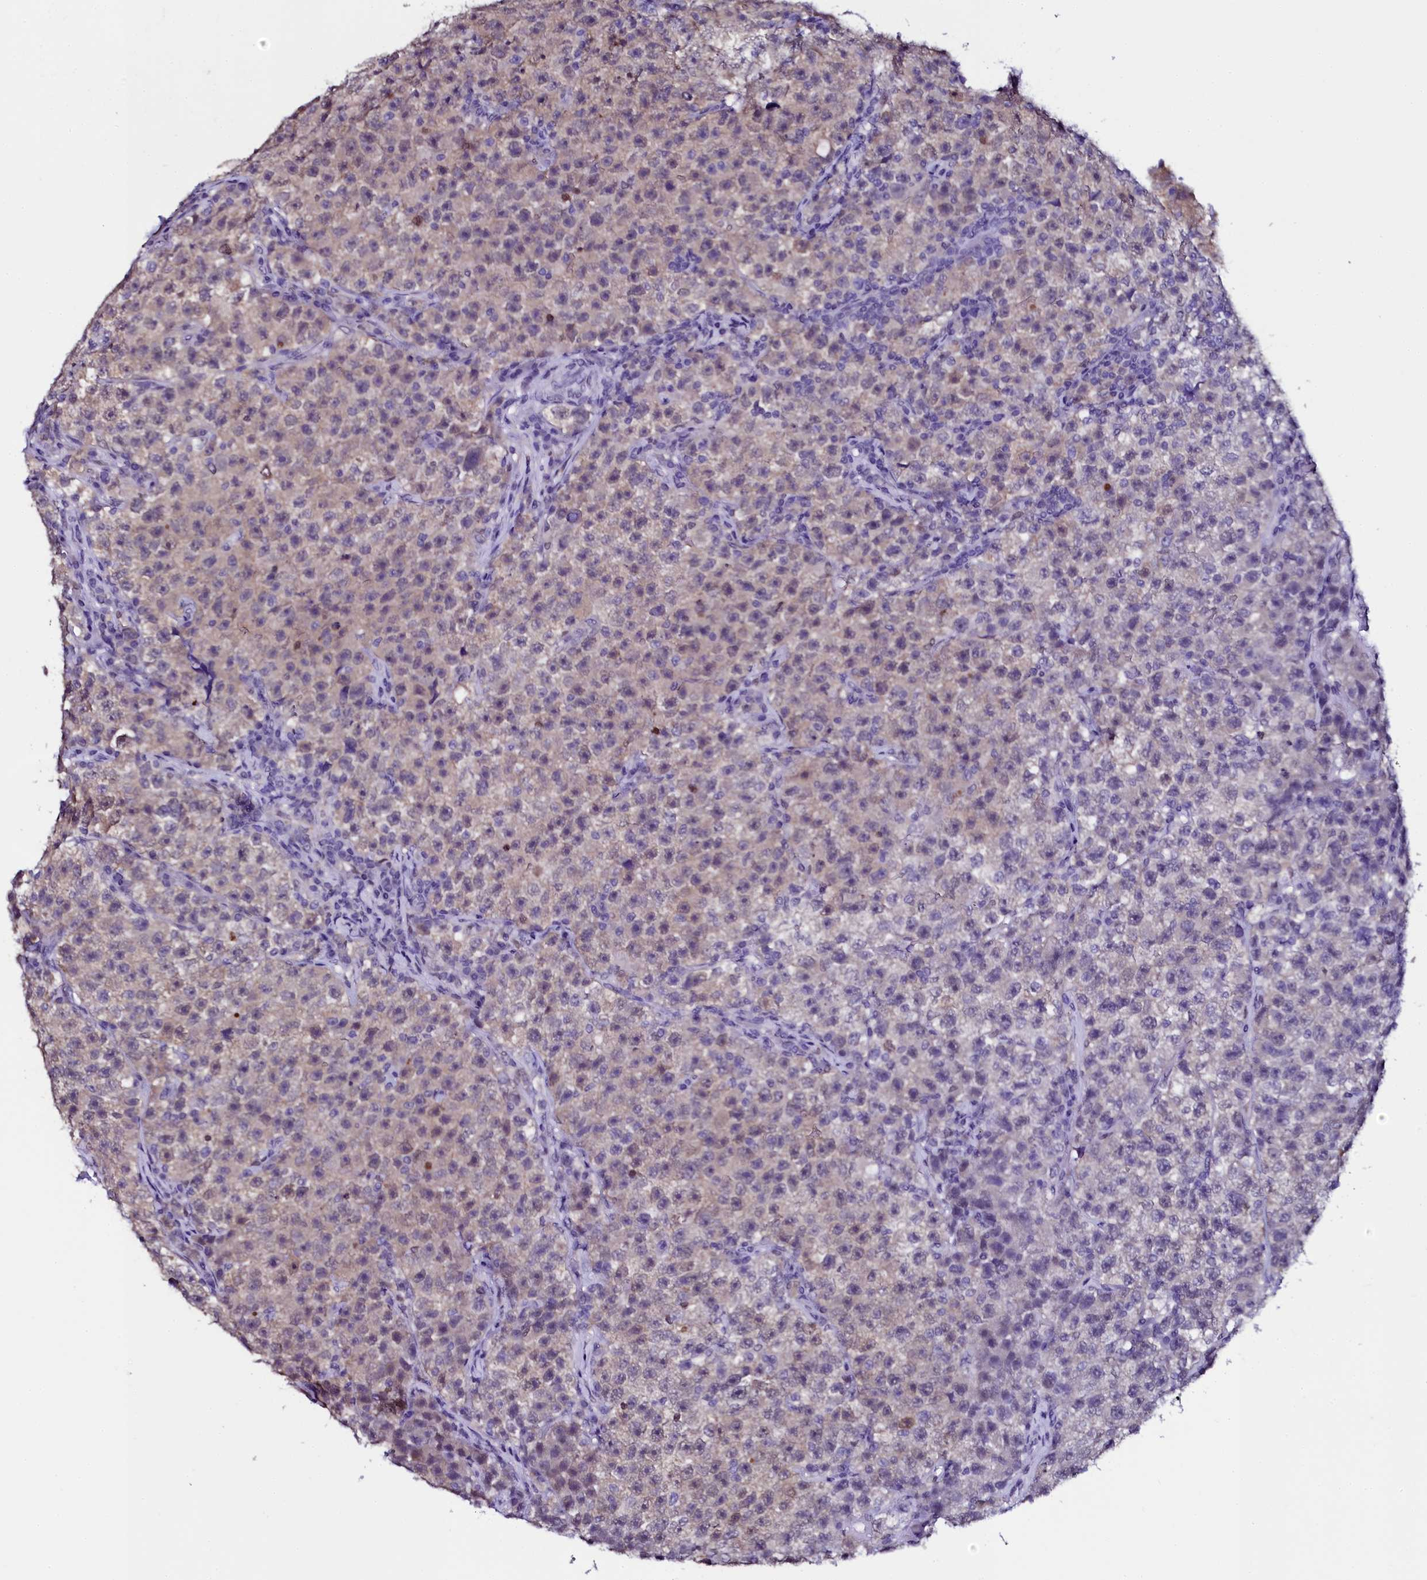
{"staining": {"intensity": "weak", "quantity": "25%-75%", "location": "cytoplasmic/membranous"}, "tissue": "testis cancer", "cell_type": "Tumor cells", "image_type": "cancer", "snomed": [{"axis": "morphology", "description": "Seminoma, NOS"}, {"axis": "topography", "description": "Testis"}], "caption": "High-power microscopy captured an IHC micrograph of seminoma (testis), revealing weak cytoplasmic/membranous expression in about 25%-75% of tumor cells. Nuclei are stained in blue.", "gene": "SORD", "patient": {"sex": "male", "age": 22}}